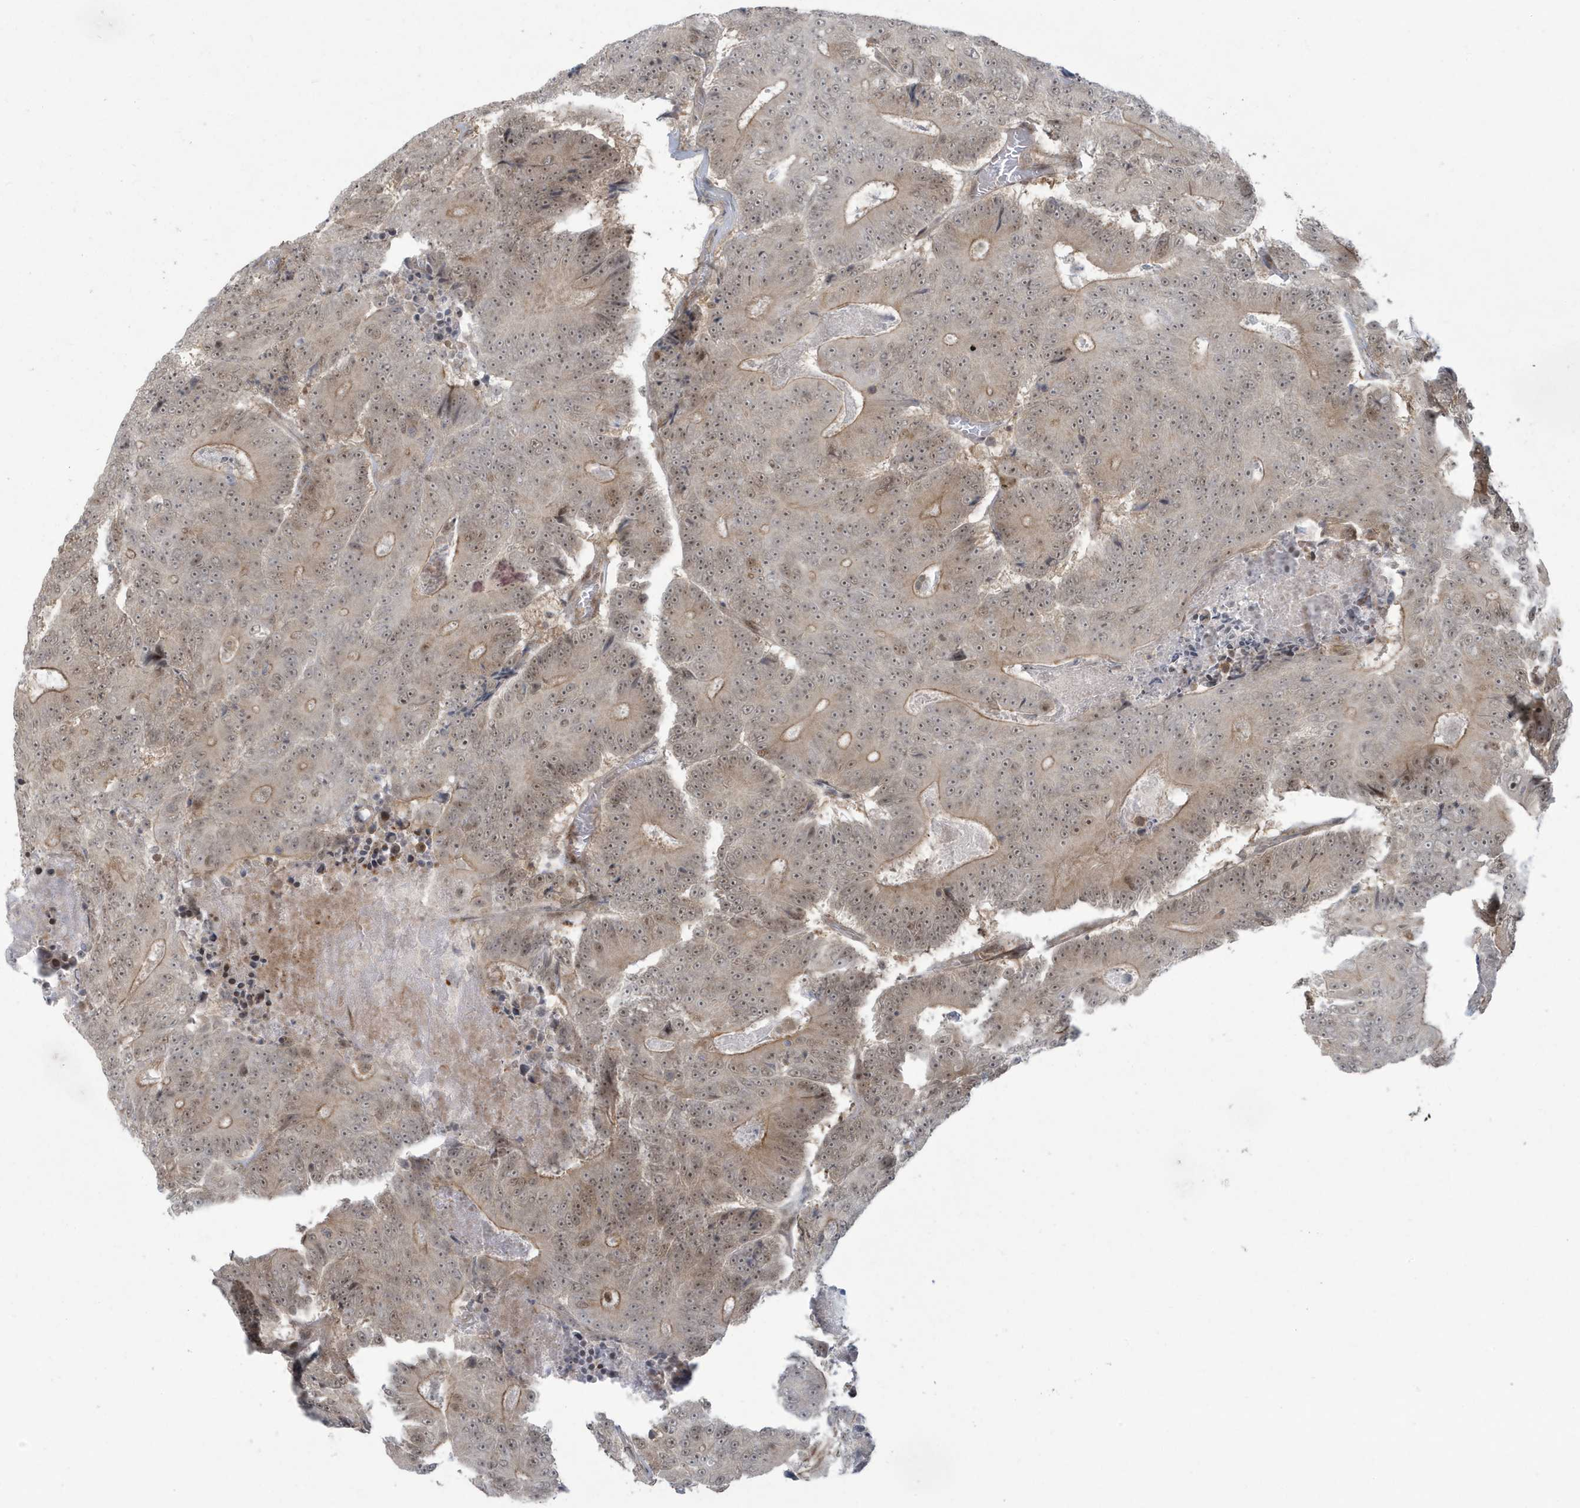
{"staining": {"intensity": "weak", "quantity": ">75%", "location": "cytoplasmic/membranous,nuclear"}, "tissue": "colorectal cancer", "cell_type": "Tumor cells", "image_type": "cancer", "snomed": [{"axis": "morphology", "description": "Adenocarcinoma, NOS"}, {"axis": "topography", "description": "Colon"}], "caption": "Weak cytoplasmic/membranous and nuclear staining is present in approximately >75% of tumor cells in colorectal cancer (adenocarcinoma).", "gene": "C1orf52", "patient": {"sex": "male", "age": 83}}